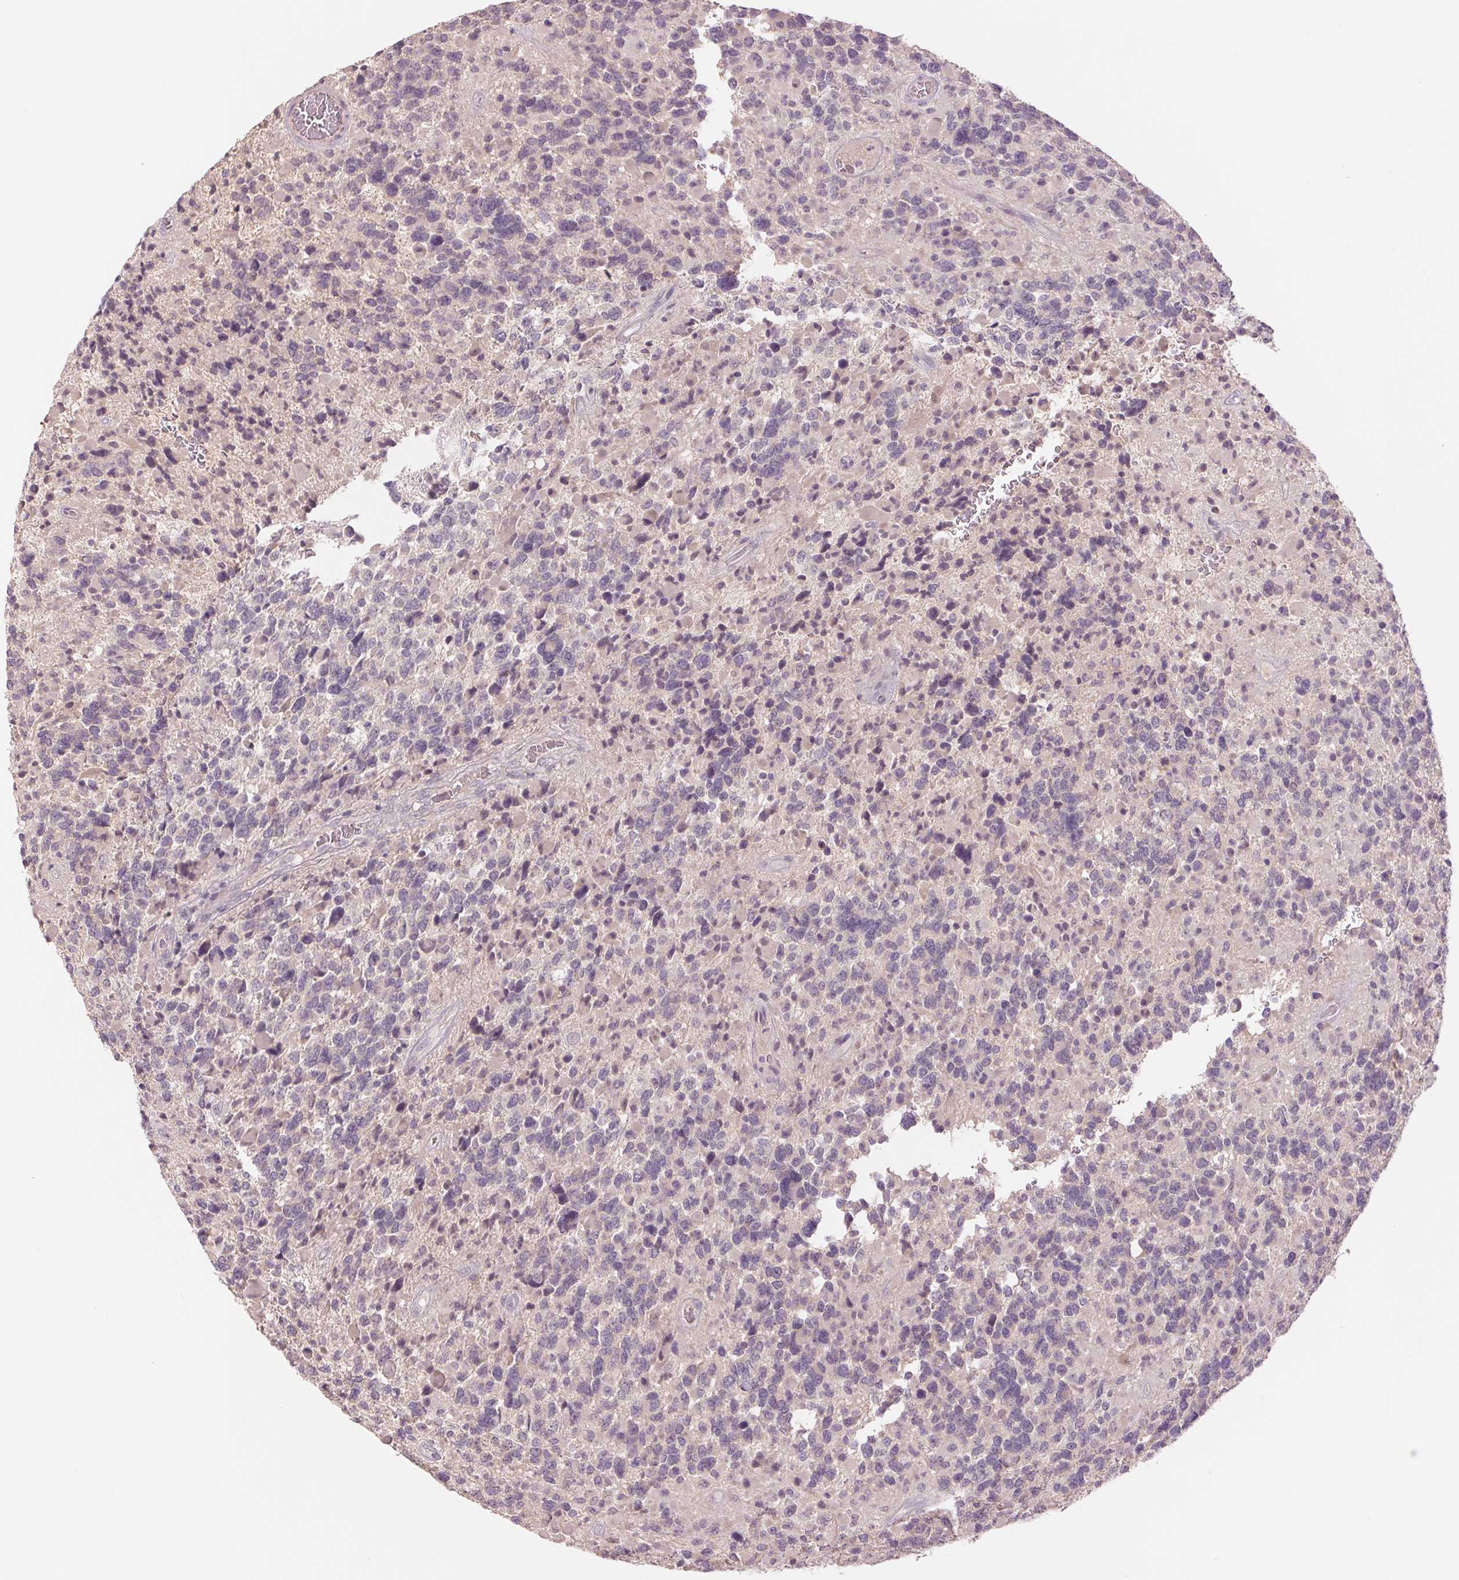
{"staining": {"intensity": "negative", "quantity": "none", "location": "none"}, "tissue": "glioma", "cell_type": "Tumor cells", "image_type": "cancer", "snomed": [{"axis": "morphology", "description": "Glioma, malignant, High grade"}, {"axis": "topography", "description": "Brain"}], "caption": "High power microscopy histopathology image of an immunohistochemistry image of malignant glioma (high-grade), revealing no significant expression in tumor cells.", "gene": "PPIA", "patient": {"sex": "female", "age": 40}}